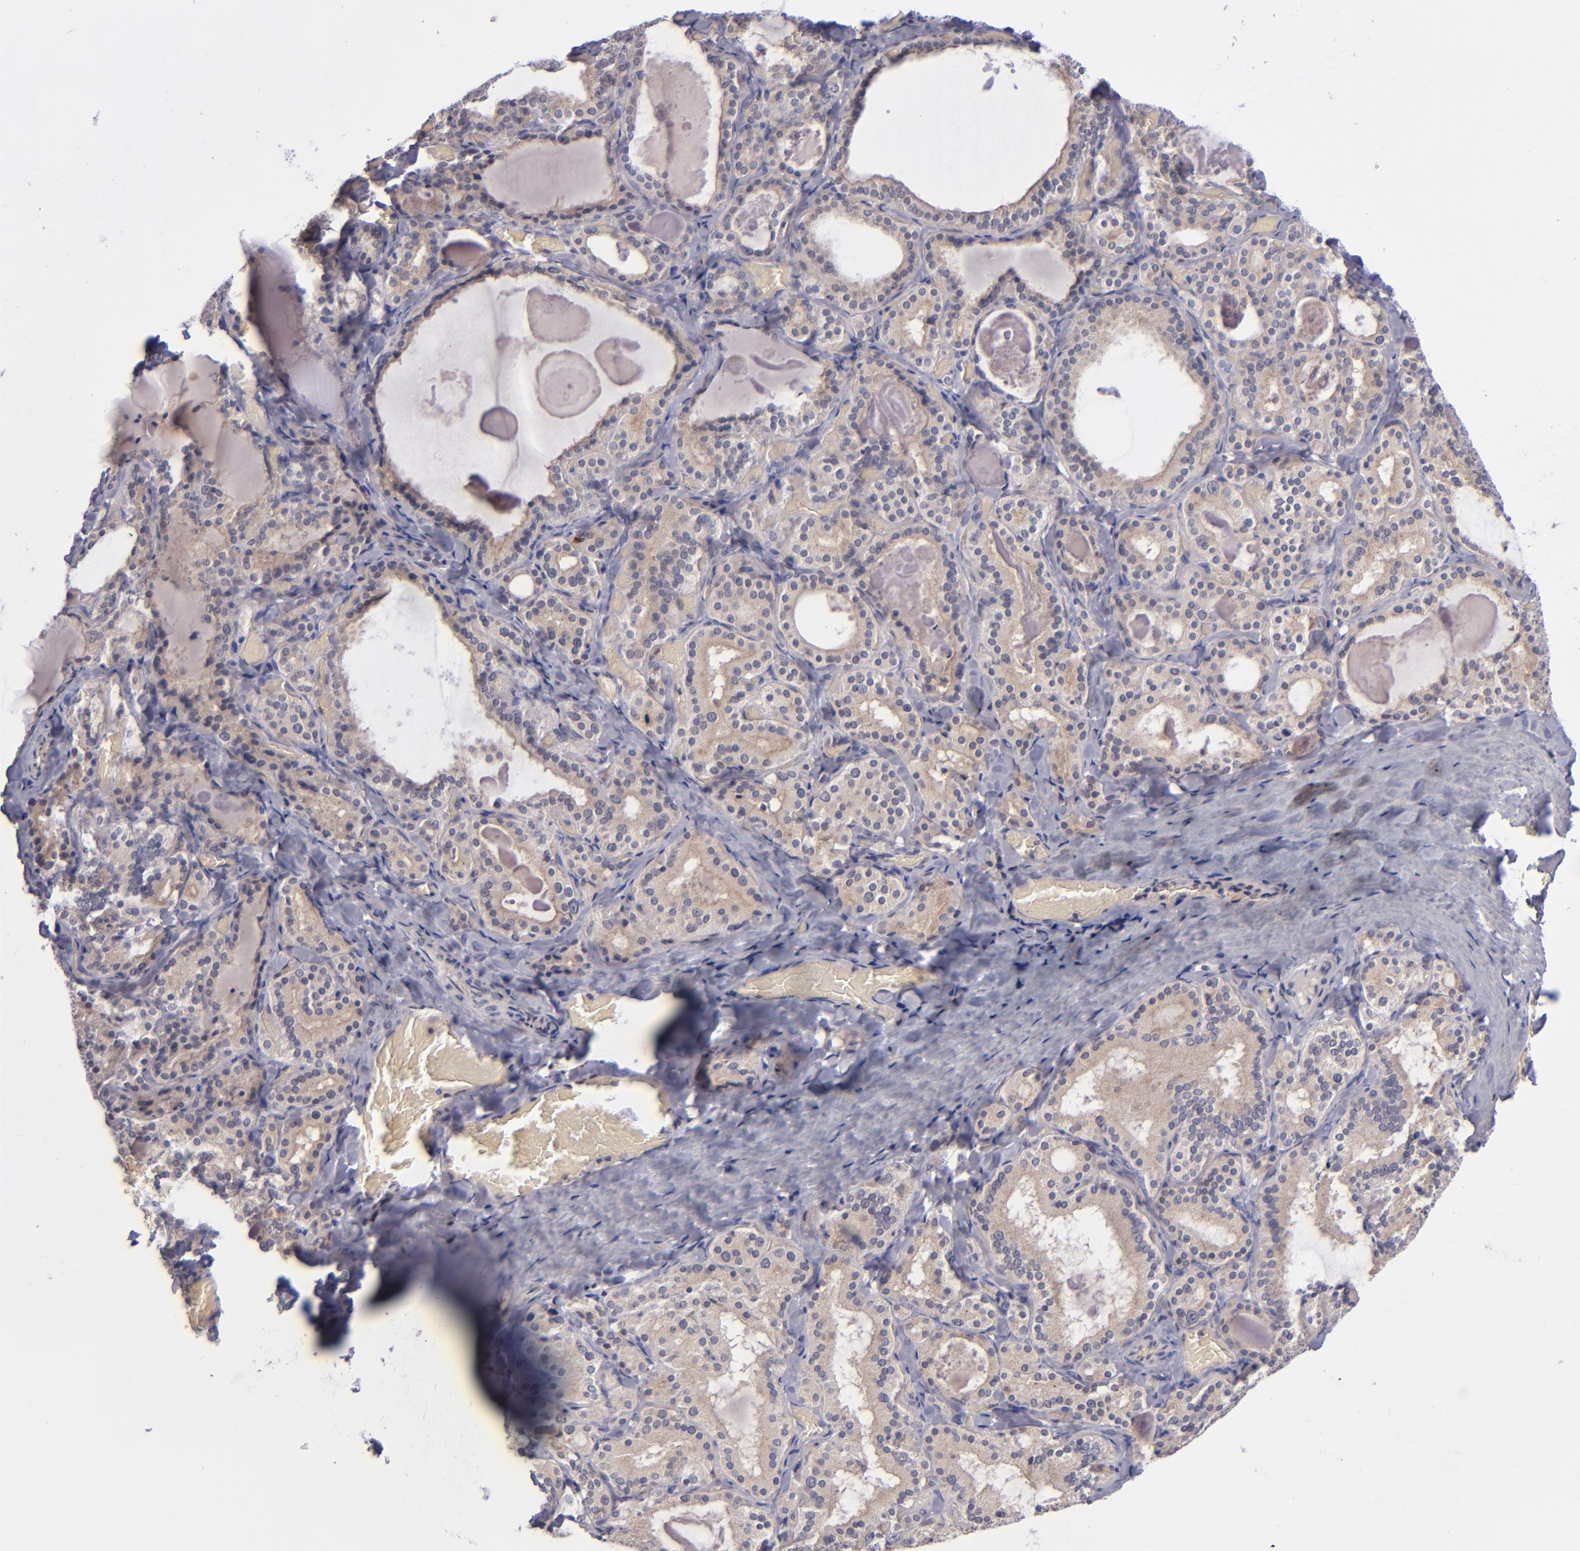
{"staining": {"intensity": "weak", "quantity": "25%-75%", "location": "cytoplasmic/membranous"}, "tissue": "thyroid gland", "cell_type": "Glandular cells", "image_type": "normal", "snomed": [{"axis": "morphology", "description": "Normal tissue, NOS"}, {"axis": "topography", "description": "Thyroid gland"}], "caption": "An image showing weak cytoplasmic/membranous expression in about 25%-75% of glandular cells in unremarkable thyroid gland, as visualized by brown immunohistochemical staining.", "gene": "TSC2", "patient": {"sex": "female", "age": 33}}